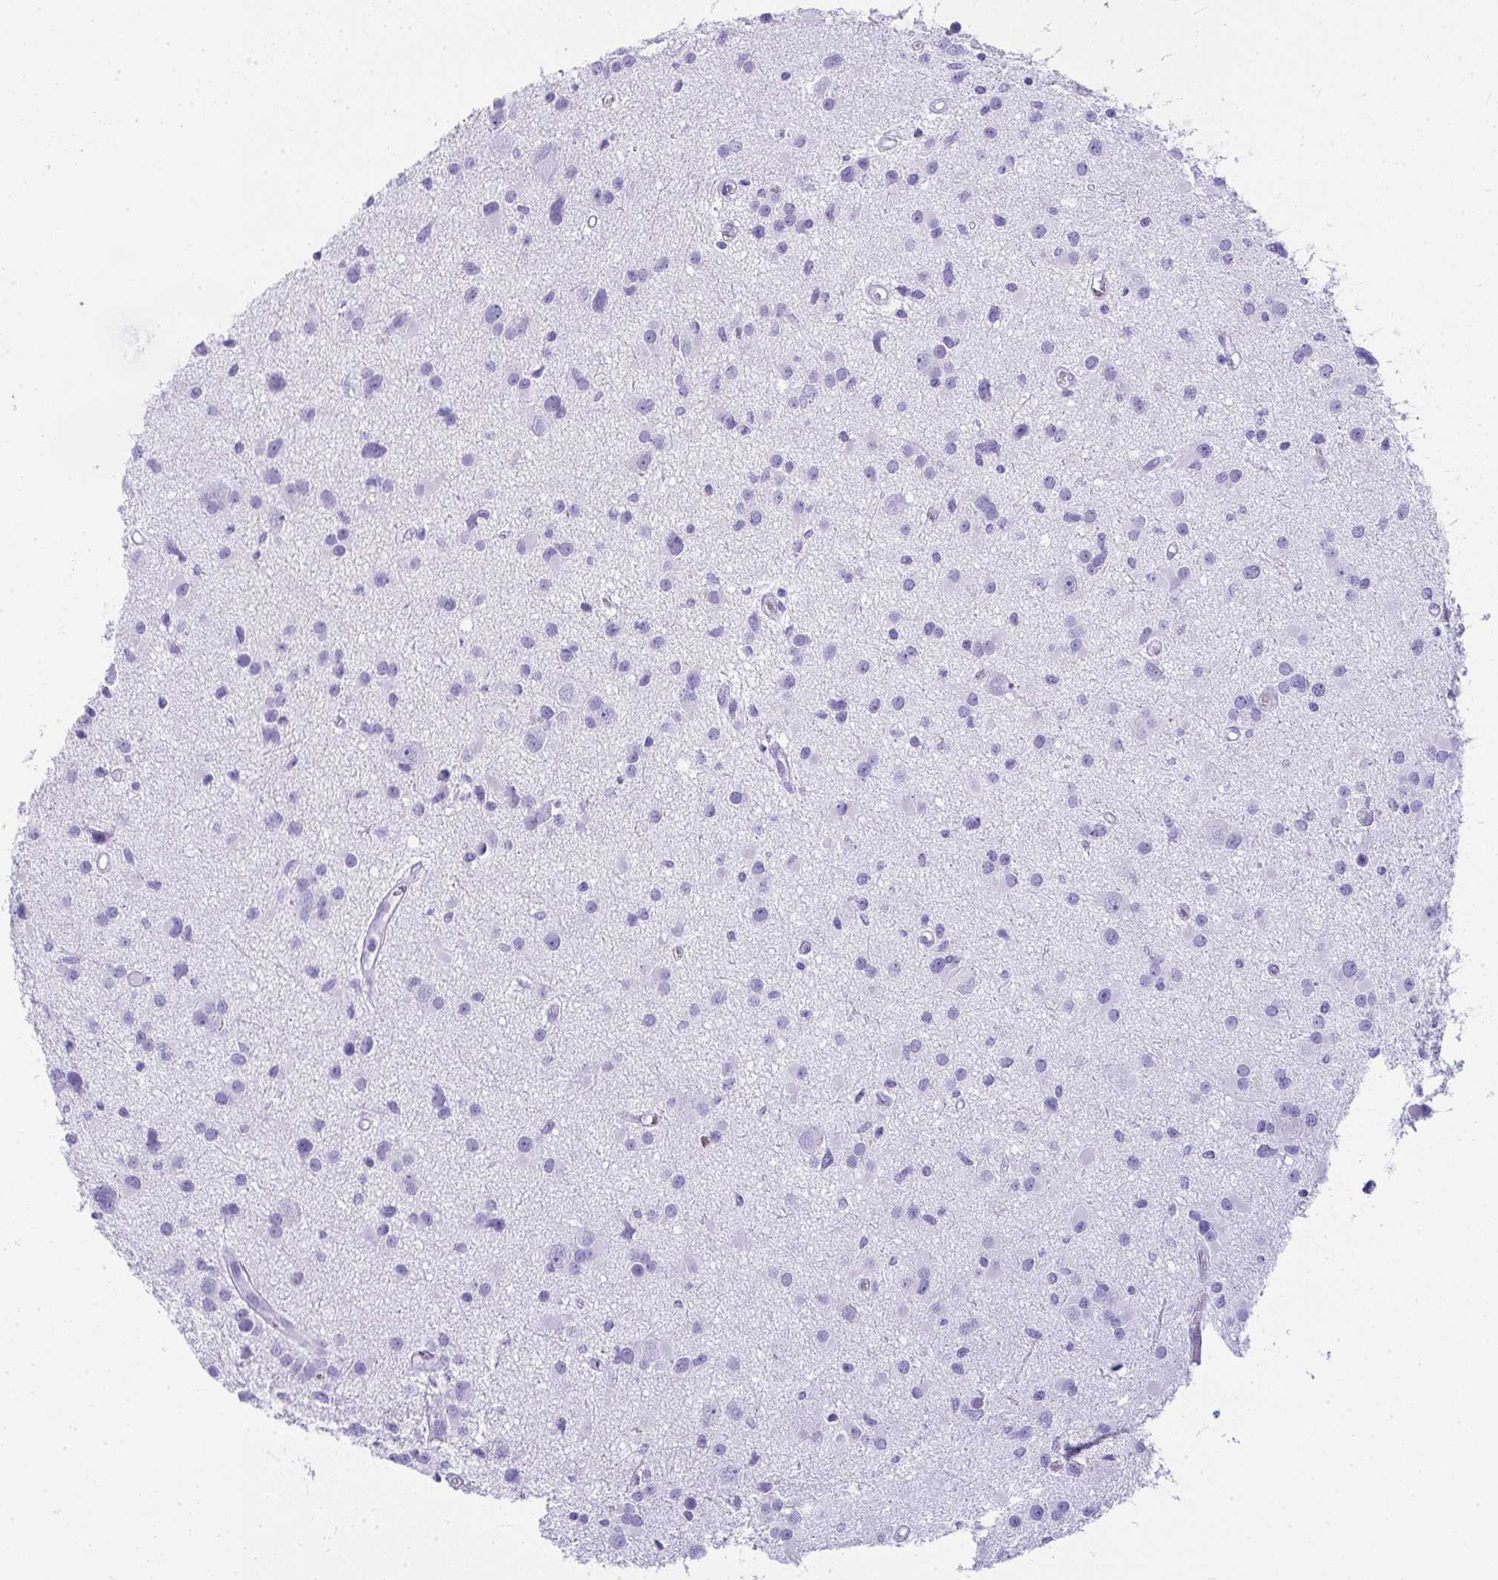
{"staining": {"intensity": "negative", "quantity": "none", "location": "none"}, "tissue": "glioma", "cell_type": "Tumor cells", "image_type": "cancer", "snomed": [{"axis": "morphology", "description": "Glioma, malignant, High grade"}, {"axis": "topography", "description": "Brain"}], "caption": "Immunohistochemical staining of human glioma displays no significant positivity in tumor cells.", "gene": "CDADC1", "patient": {"sex": "male", "age": 54}}